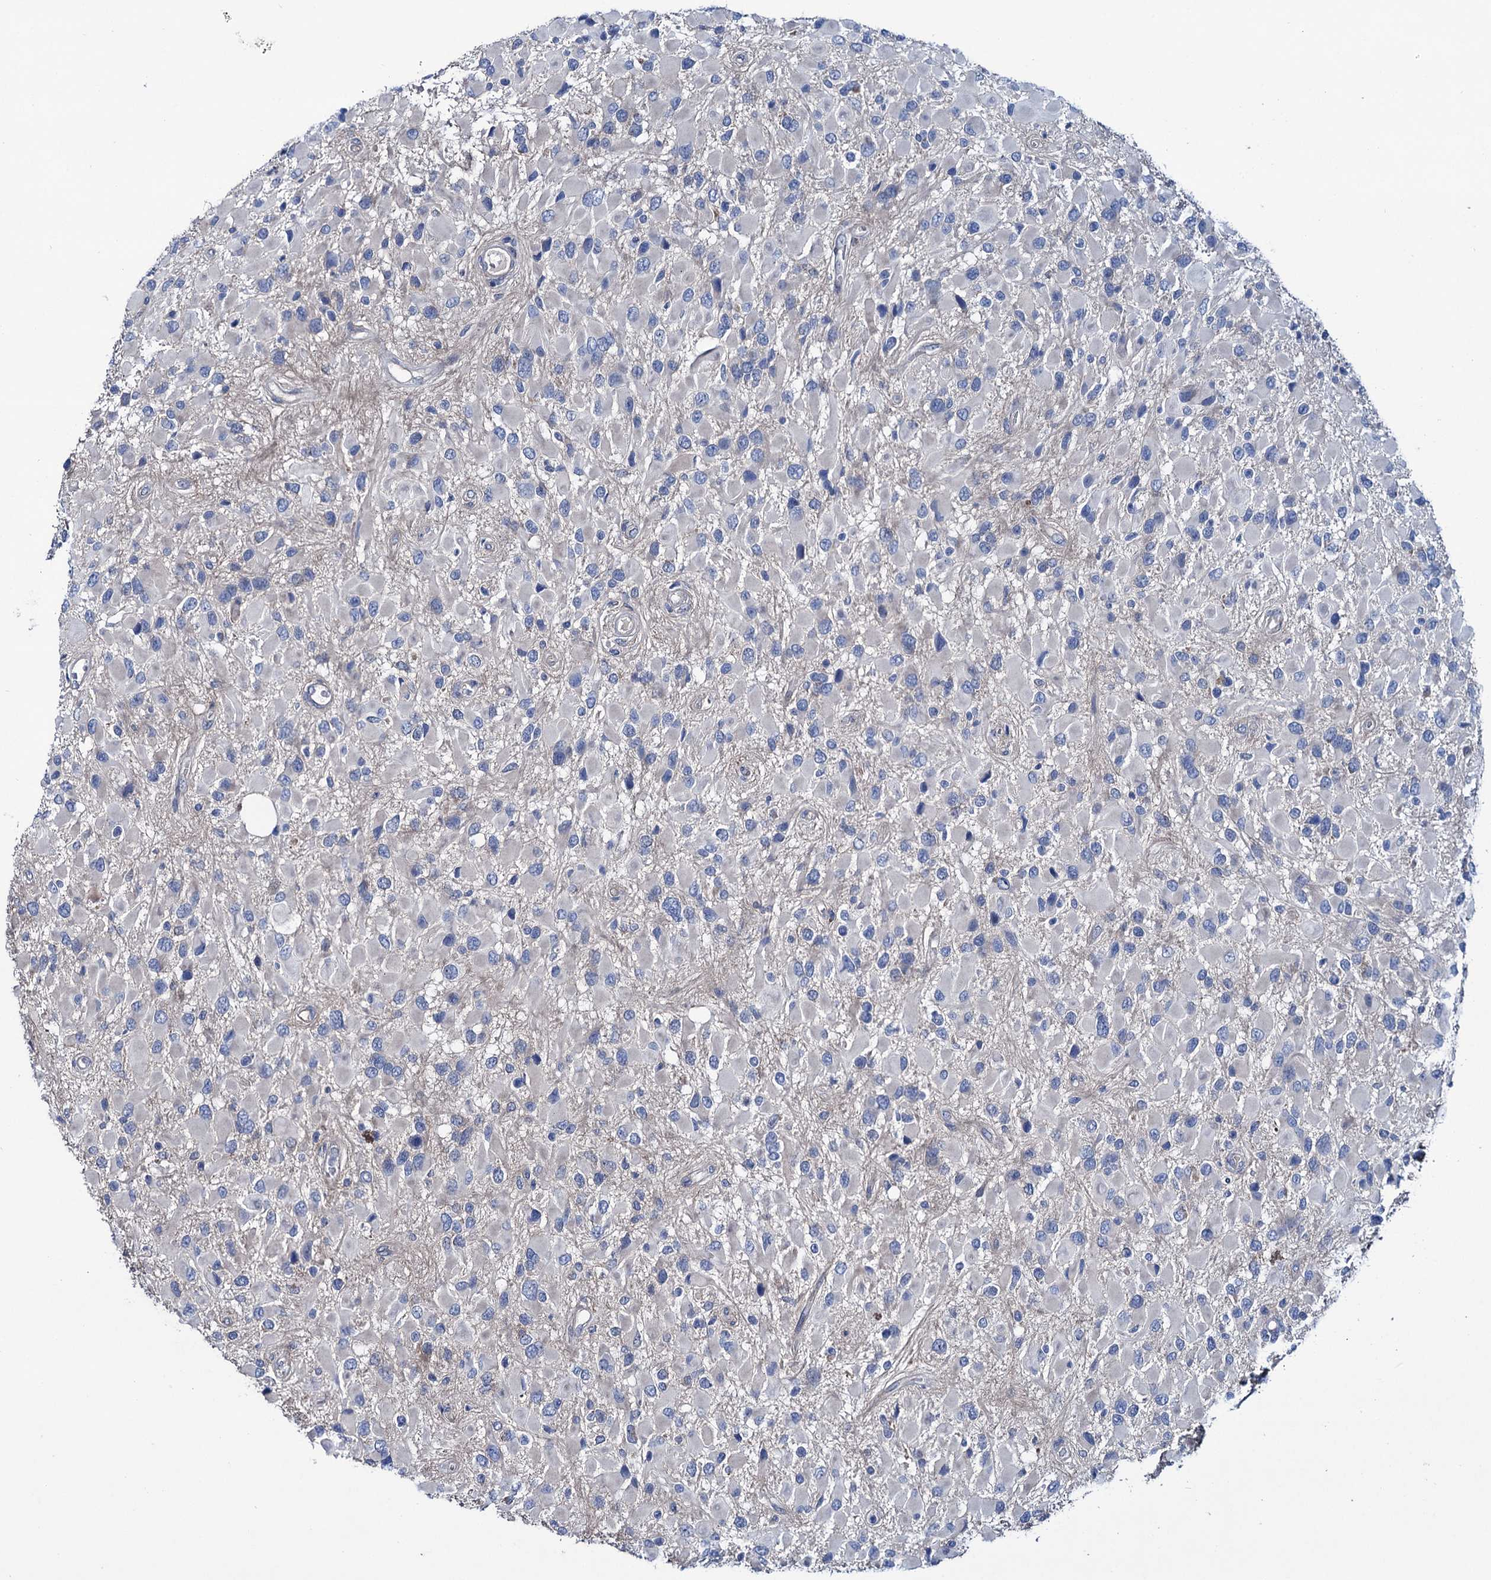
{"staining": {"intensity": "negative", "quantity": "none", "location": "none"}, "tissue": "glioma", "cell_type": "Tumor cells", "image_type": "cancer", "snomed": [{"axis": "morphology", "description": "Glioma, malignant, High grade"}, {"axis": "topography", "description": "Brain"}], "caption": "IHC micrograph of neoplastic tissue: human glioma stained with DAB displays no significant protein staining in tumor cells. Brightfield microscopy of IHC stained with DAB (brown) and hematoxylin (blue), captured at high magnification.", "gene": "EYA4", "patient": {"sex": "male", "age": 53}}